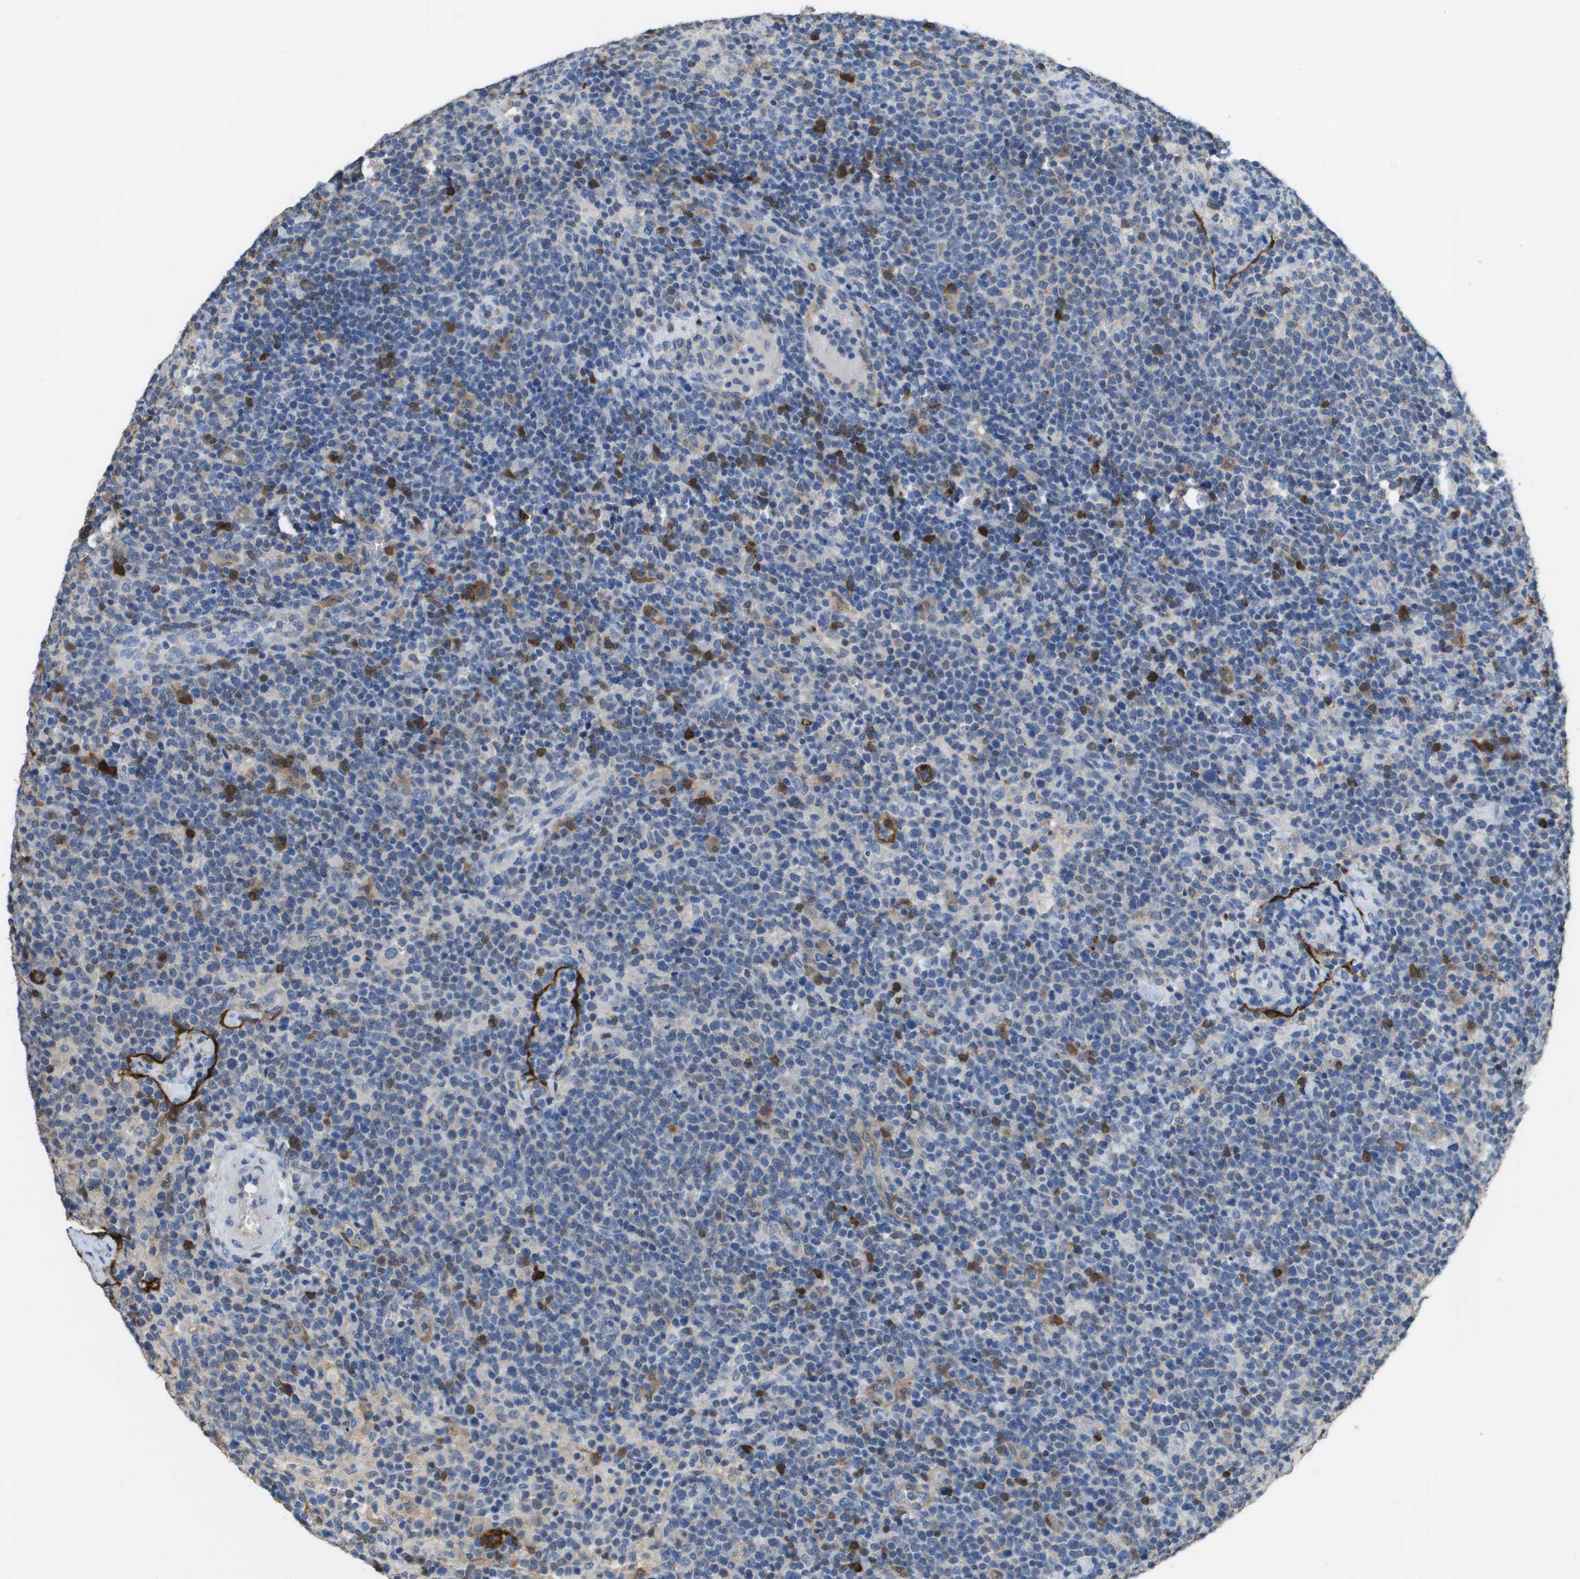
{"staining": {"intensity": "strong", "quantity": "<25%", "location": "cytoplasmic/membranous"}, "tissue": "lymphoma", "cell_type": "Tumor cells", "image_type": "cancer", "snomed": [{"axis": "morphology", "description": "Malignant lymphoma, non-Hodgkin's type, High grade"}, {"axis": "topography", "description": "Lymph node"}], "caption": "Lymphoma stained with DAB (3,3'-diaminobenzidine) IHC displays medium levels of strong cytoplasmic/membranous staining in about <25% of tumor cells. (IHC, brightfield microscopy, high magnification).", "gene": "FABP5", "patient": {"sex": "male", "age": 61}}